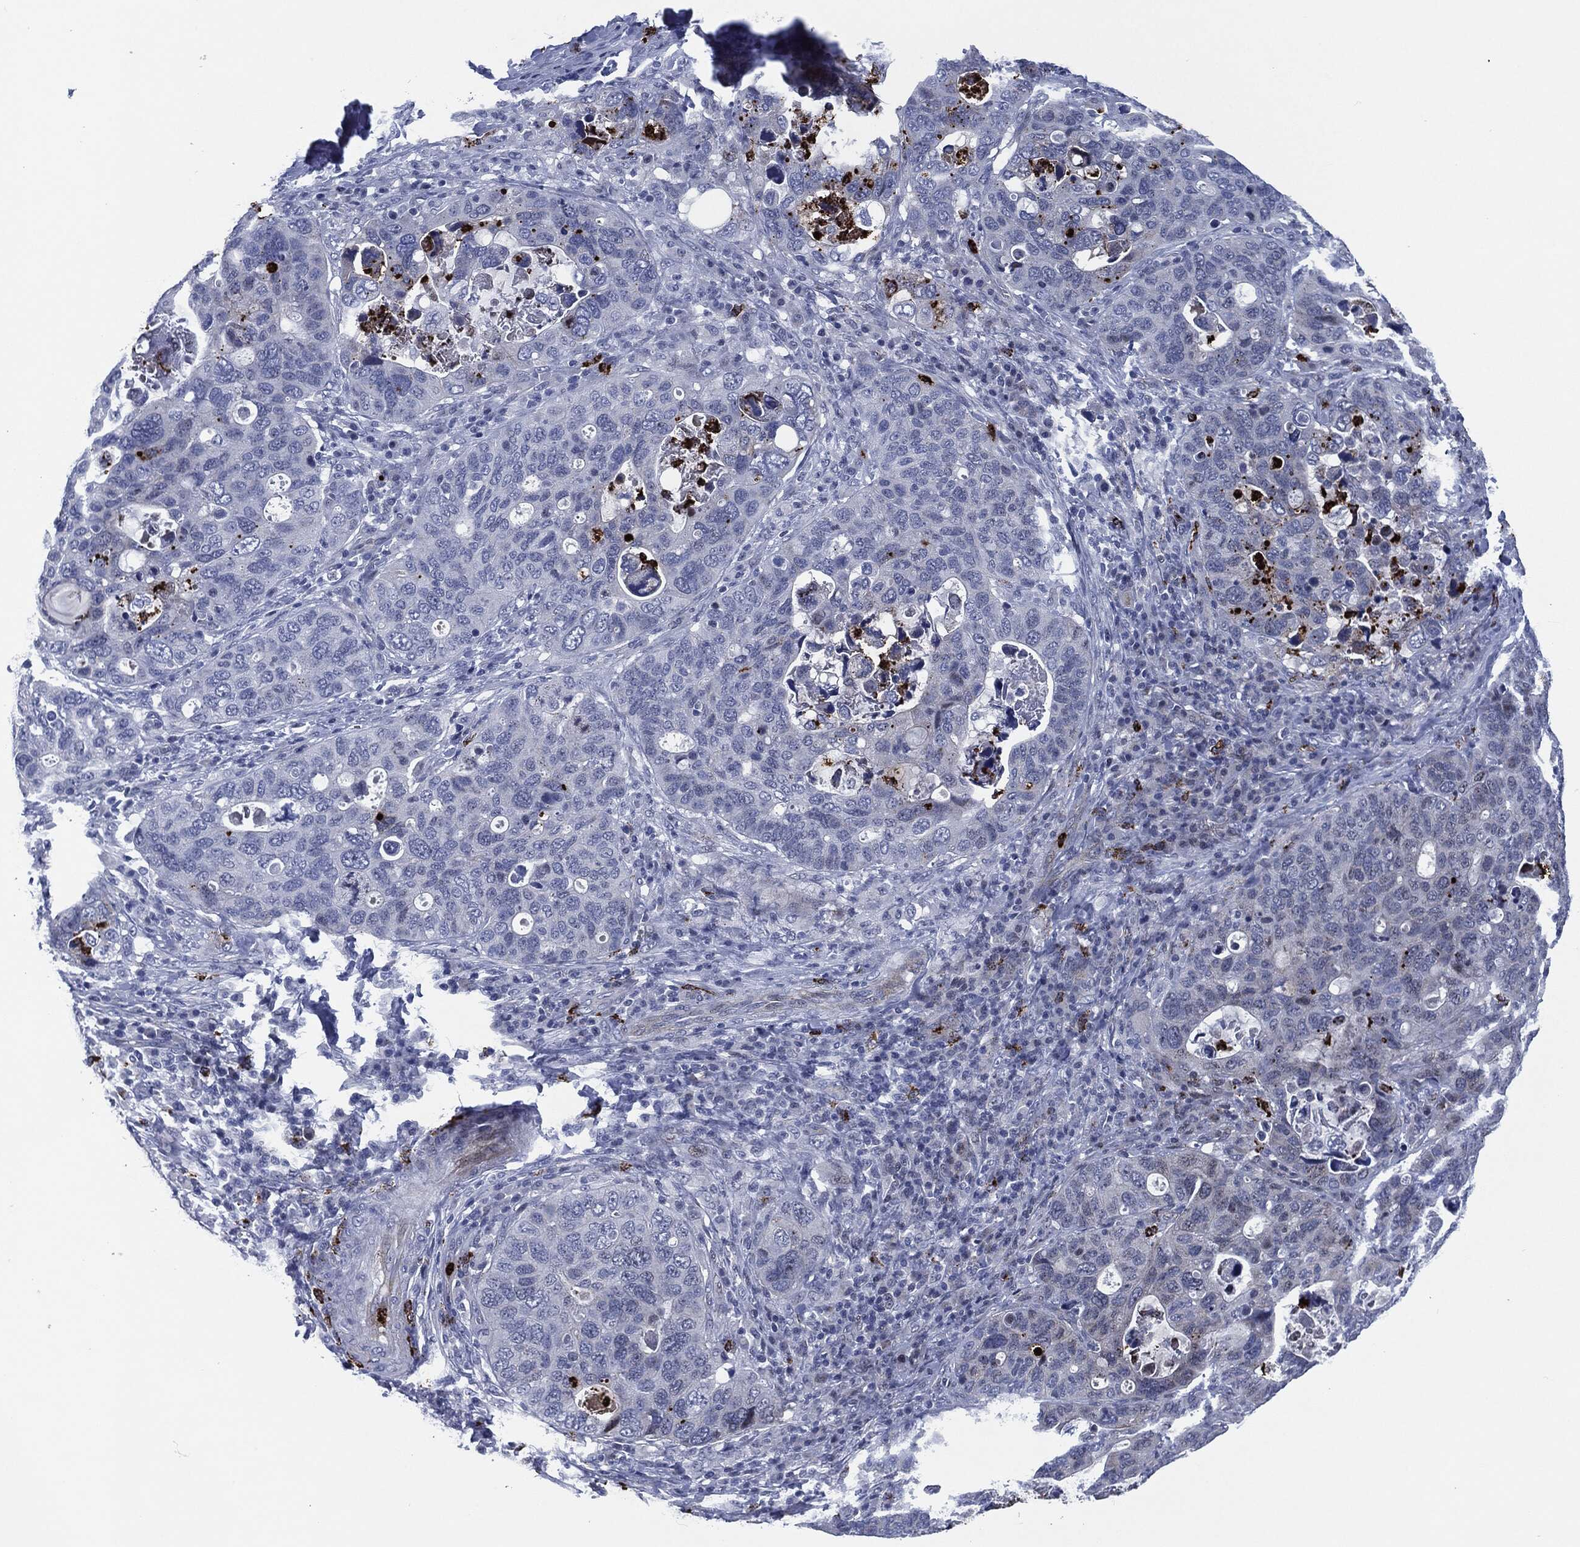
{"staining": {"intensity": "negative", "quantity": "none", "location": "none"}, "tissue": "stomach cancer", "cell_type": "Tumor cells", "image_type": "cancer", "snomed": [{"axis": "morphology", "description": "Adenocarcinoma, NOS"}, {"axis": "topography", "description": "Stomach"}], "caption": "IHC histopathology image of neoplastic tissue: stomach cancer stained with DAB (3,3'-diaminobenzidine) demonstrates no significant protein staining in tumor cells.", "gene": "MPO", "patient": {"sex": "male", "age": 54}}